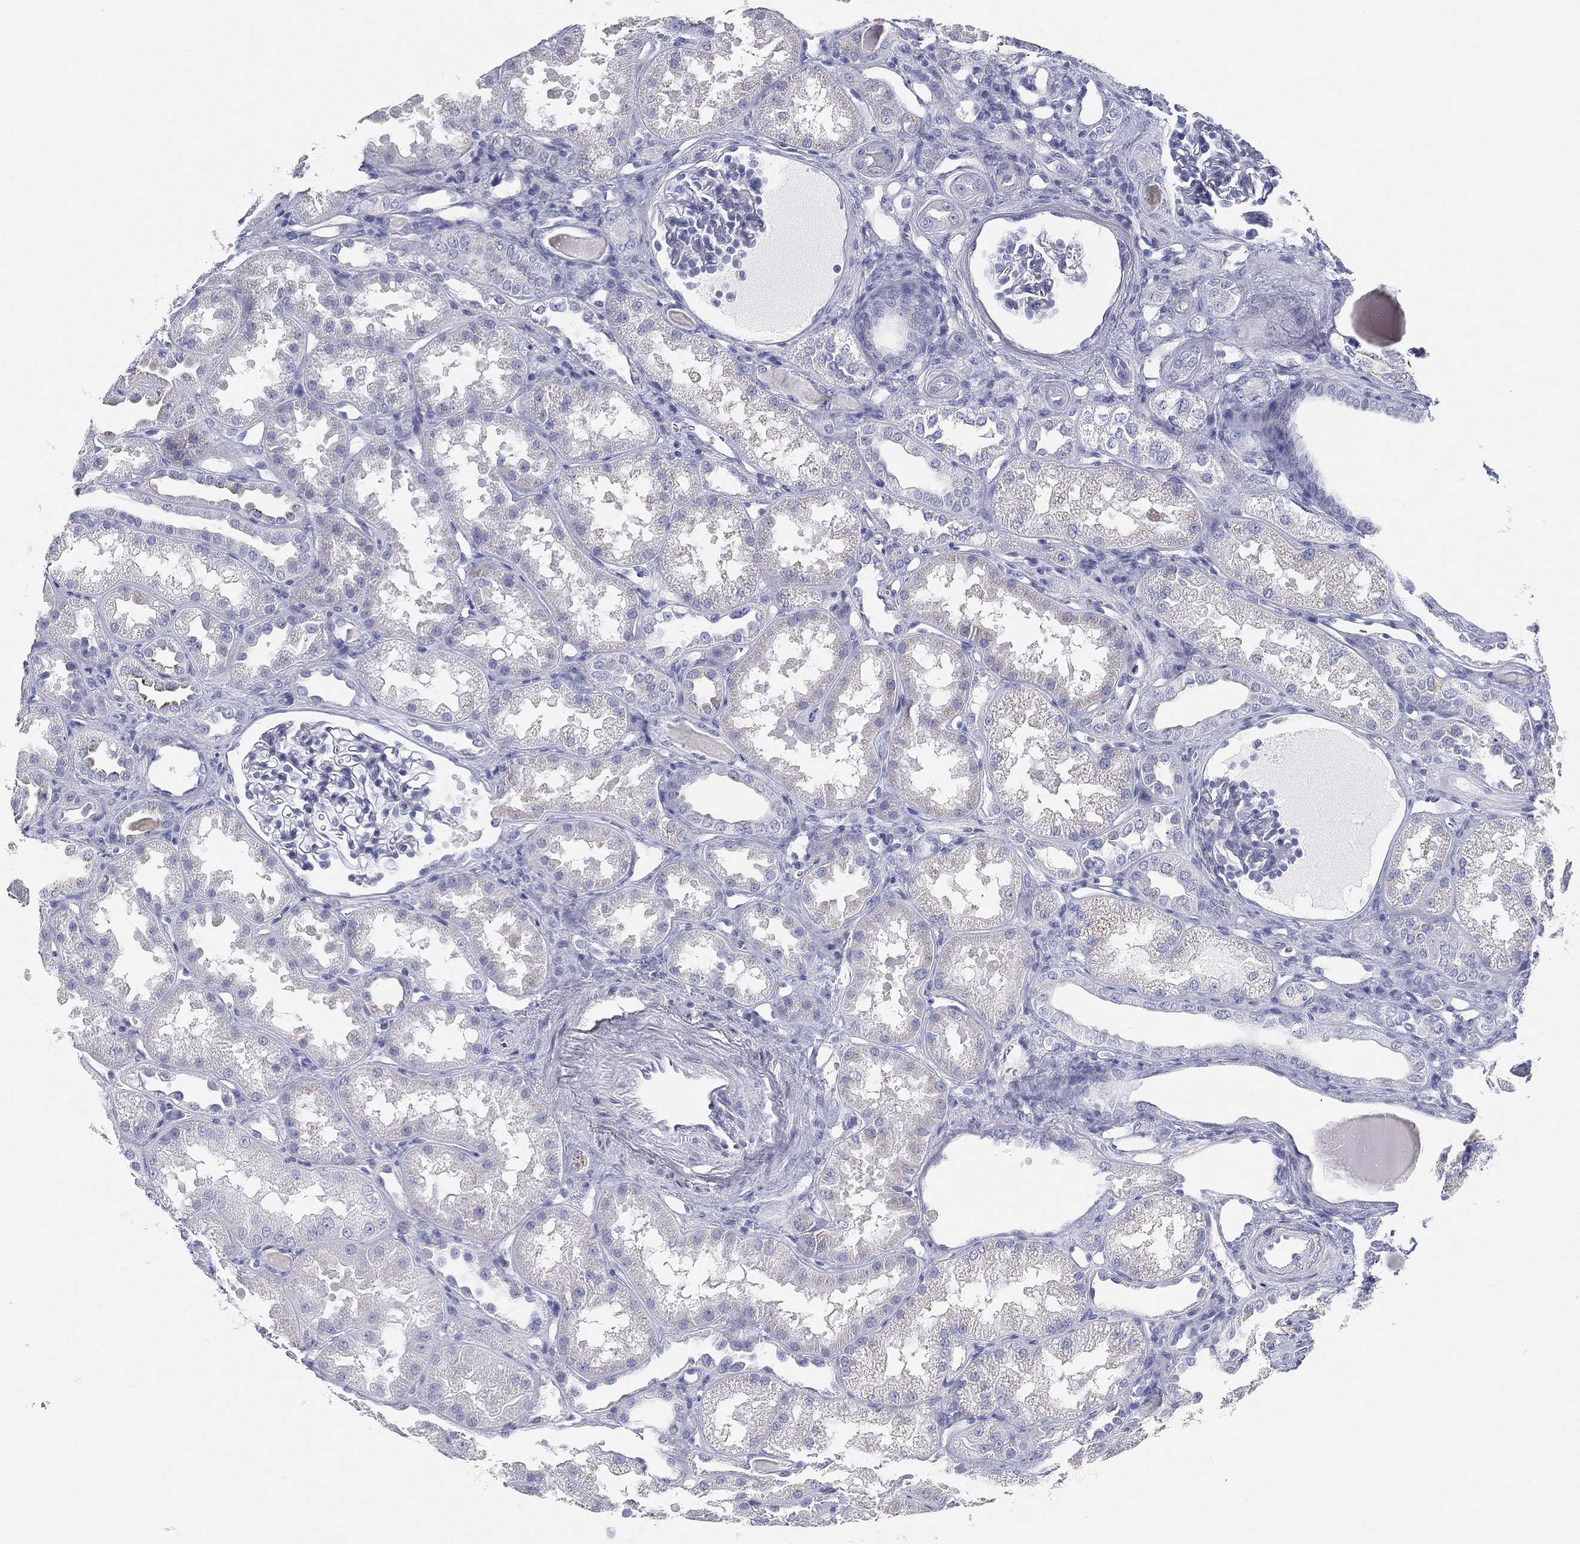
{"staining": {"intensity": "negative", "quantity": "none", "location": "none"}, "tissue": "kidney", "cell_type": "Cells in glomeruli", "image_type": "normal", "snomed": [{"axis": "morphology", "description": "Normal tissue, NOS"}, {"axis": "topography", "description": "Kidney"}], "caption": "Cells in glomeruli show no significant protein staining in unremarkable kidney. (IHC, brightfield microscopy, high magnification).", "gene": "GPR61", "patient": {"sex": "male", "age": 61}}